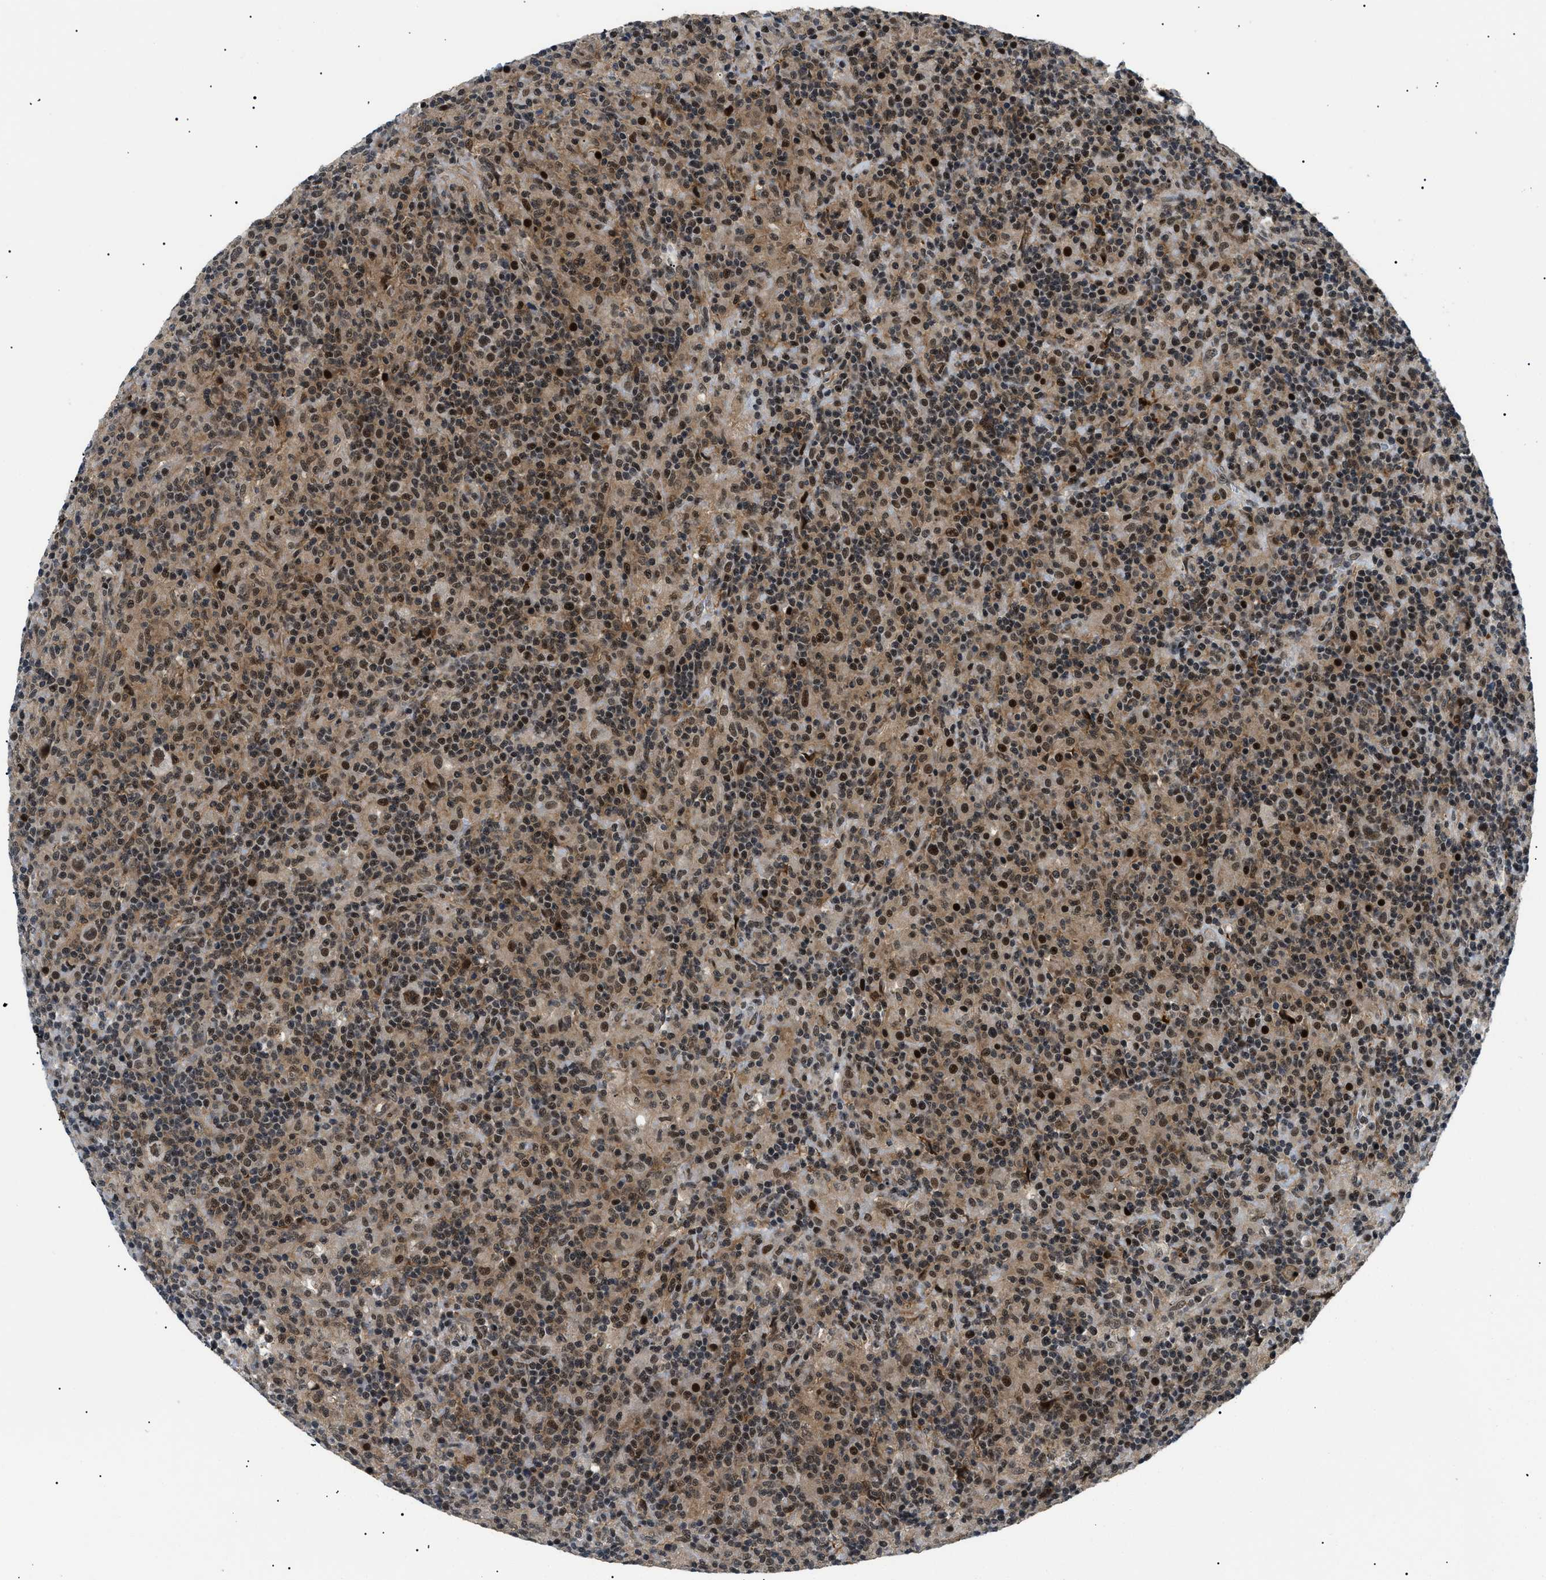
{"staining": {"intensity": "moderate", "quantity": "25%-75%", "location": "nuclear"}, "tissue": "lymphoma", "cell_type": "Tumor cells", "image_type": "cancer", "snomed": [{"axis": "morphology", "description": "Hodgkin's disease, NOS"}, {"axis": "topography", "description": "Lymph node"}], "caption": "Brown immunohistochemical staining in lymphoma displays moderate nuclear positivity in about 25%-75% of tumor cells. The protein is shown in brown color, while the nuclei are stained blue.", "gene": "RBM15", "patient": {"sex": "male", "age": 70}}